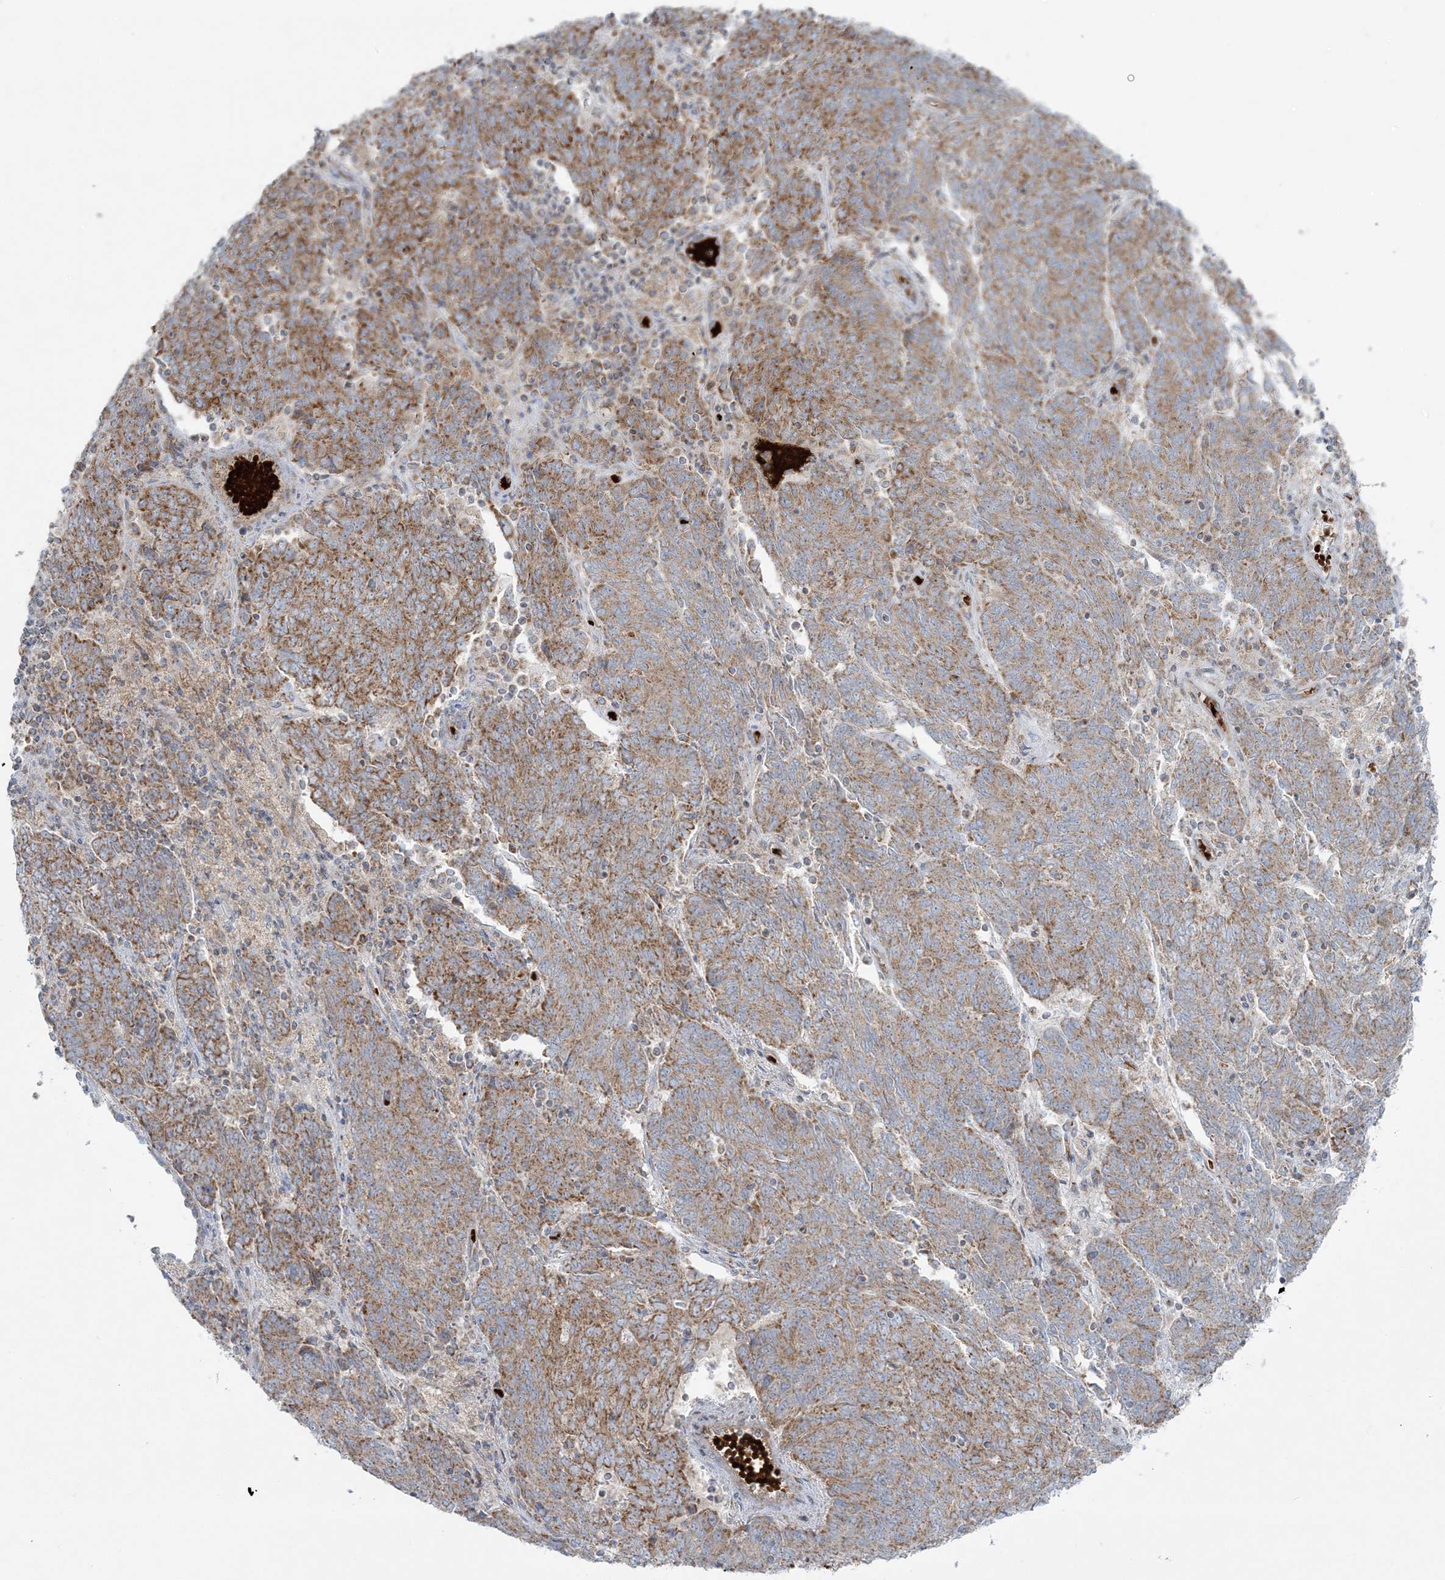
{"staining": {"intensity": "moderate", "quantity": ">75%", "location": "cytoplasmic/membranous"}, "tissue": "endometrial cancer", "cell_type": "Tumor cells", "image_type": "cancer", "snomed": [{"axis": "morphology", "description": "Adenocarcinoma, NOS"}, {"axis": "topography", "description": "Endometrium"}], "caption": "Immunohistochemical staining of endometrial cancer shows medium levels of moderate cytoplasmic/membranous protein staining in about >75% of tumor cells.", "gene": "PIK3R4", "patient": {"sex": "female", "age": 80}}